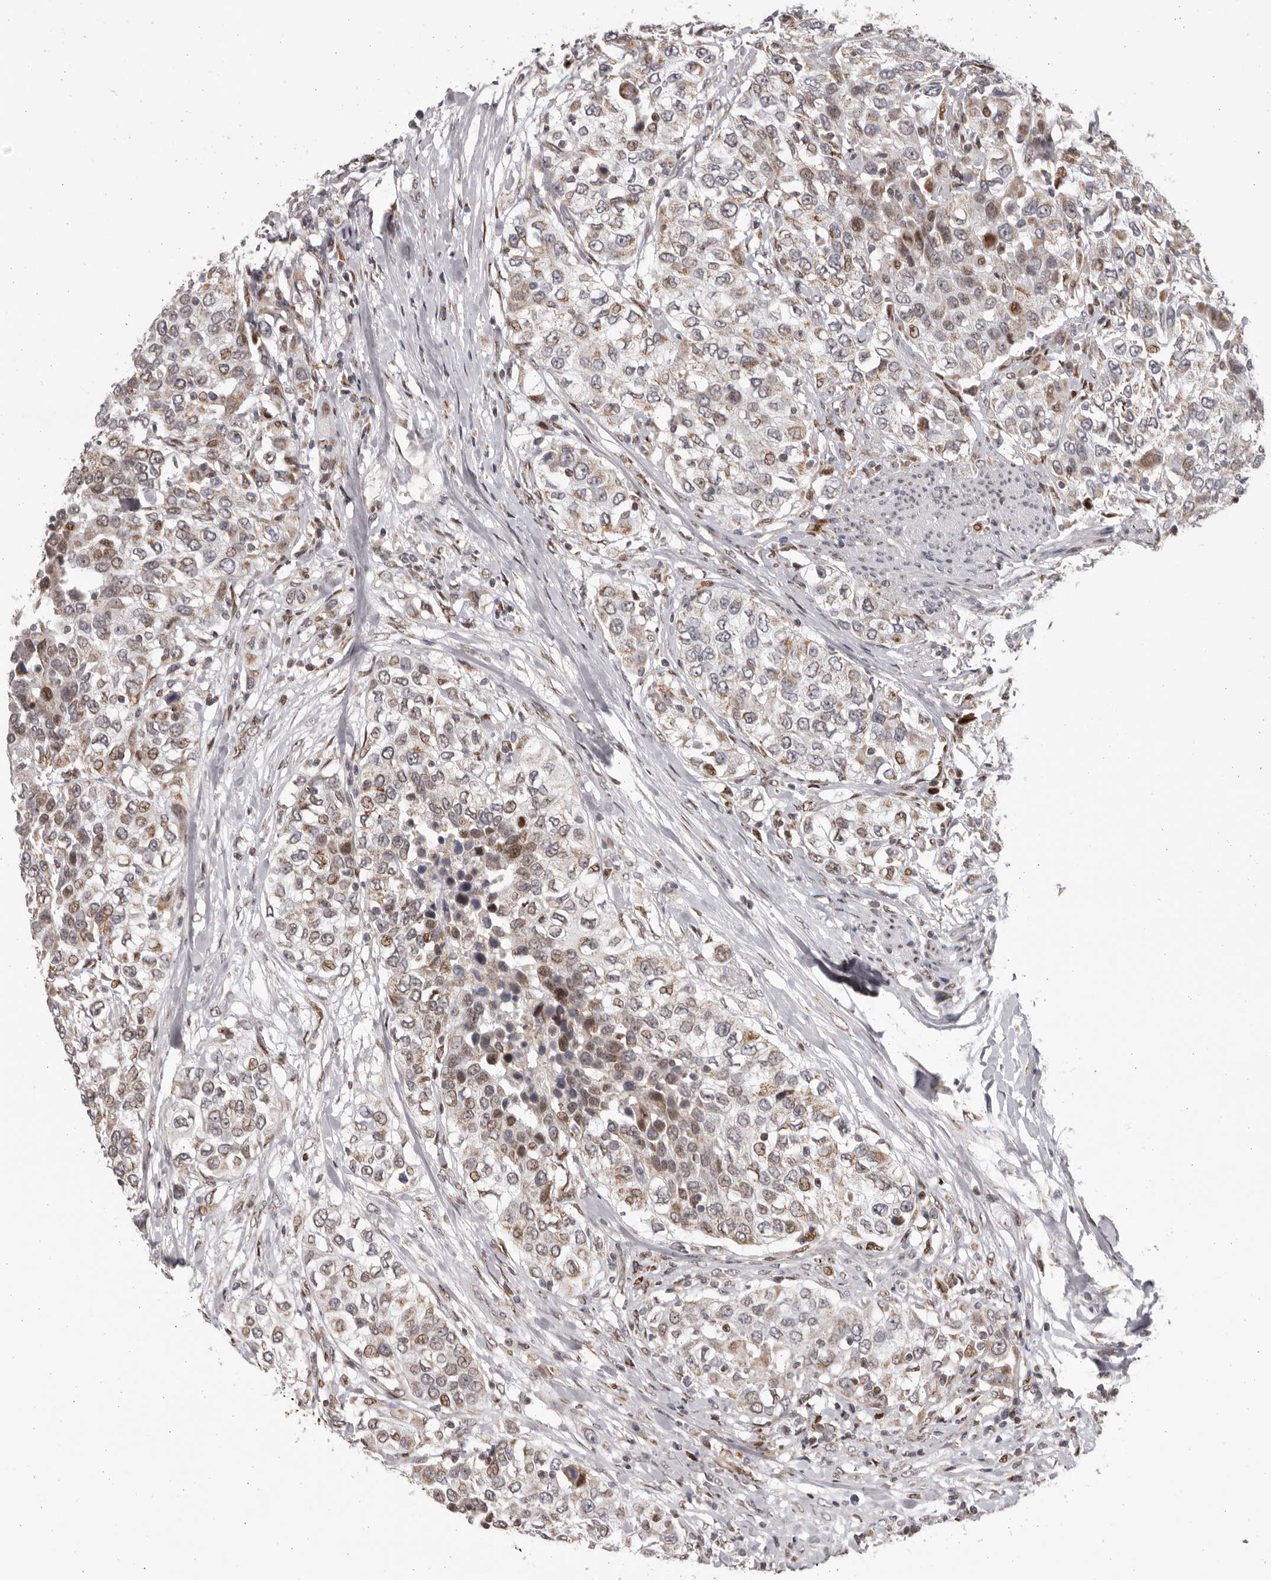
{"staining": {"intensity": "weak", "quantity": ">75%", "location": "cytoplasmic/membranous,nuclear"}, "tissue": "urothelial cancer", "cell_type": "Tumor cells", "image_type": "cancer", "snomed": [{"axis": "morphology", "description": "Urothelial carcinoma, High grade"}, {"axis": "topography", "description": "Urinary bladder"}], "caption": "Weak cytoplasmic/membranous and nuclear protein staining is seen in about >75% of tumor cells in high-grade urothelial carcinoma.", "gene": "C17orf99", "patient": {"sex": "female", "age": 80}}